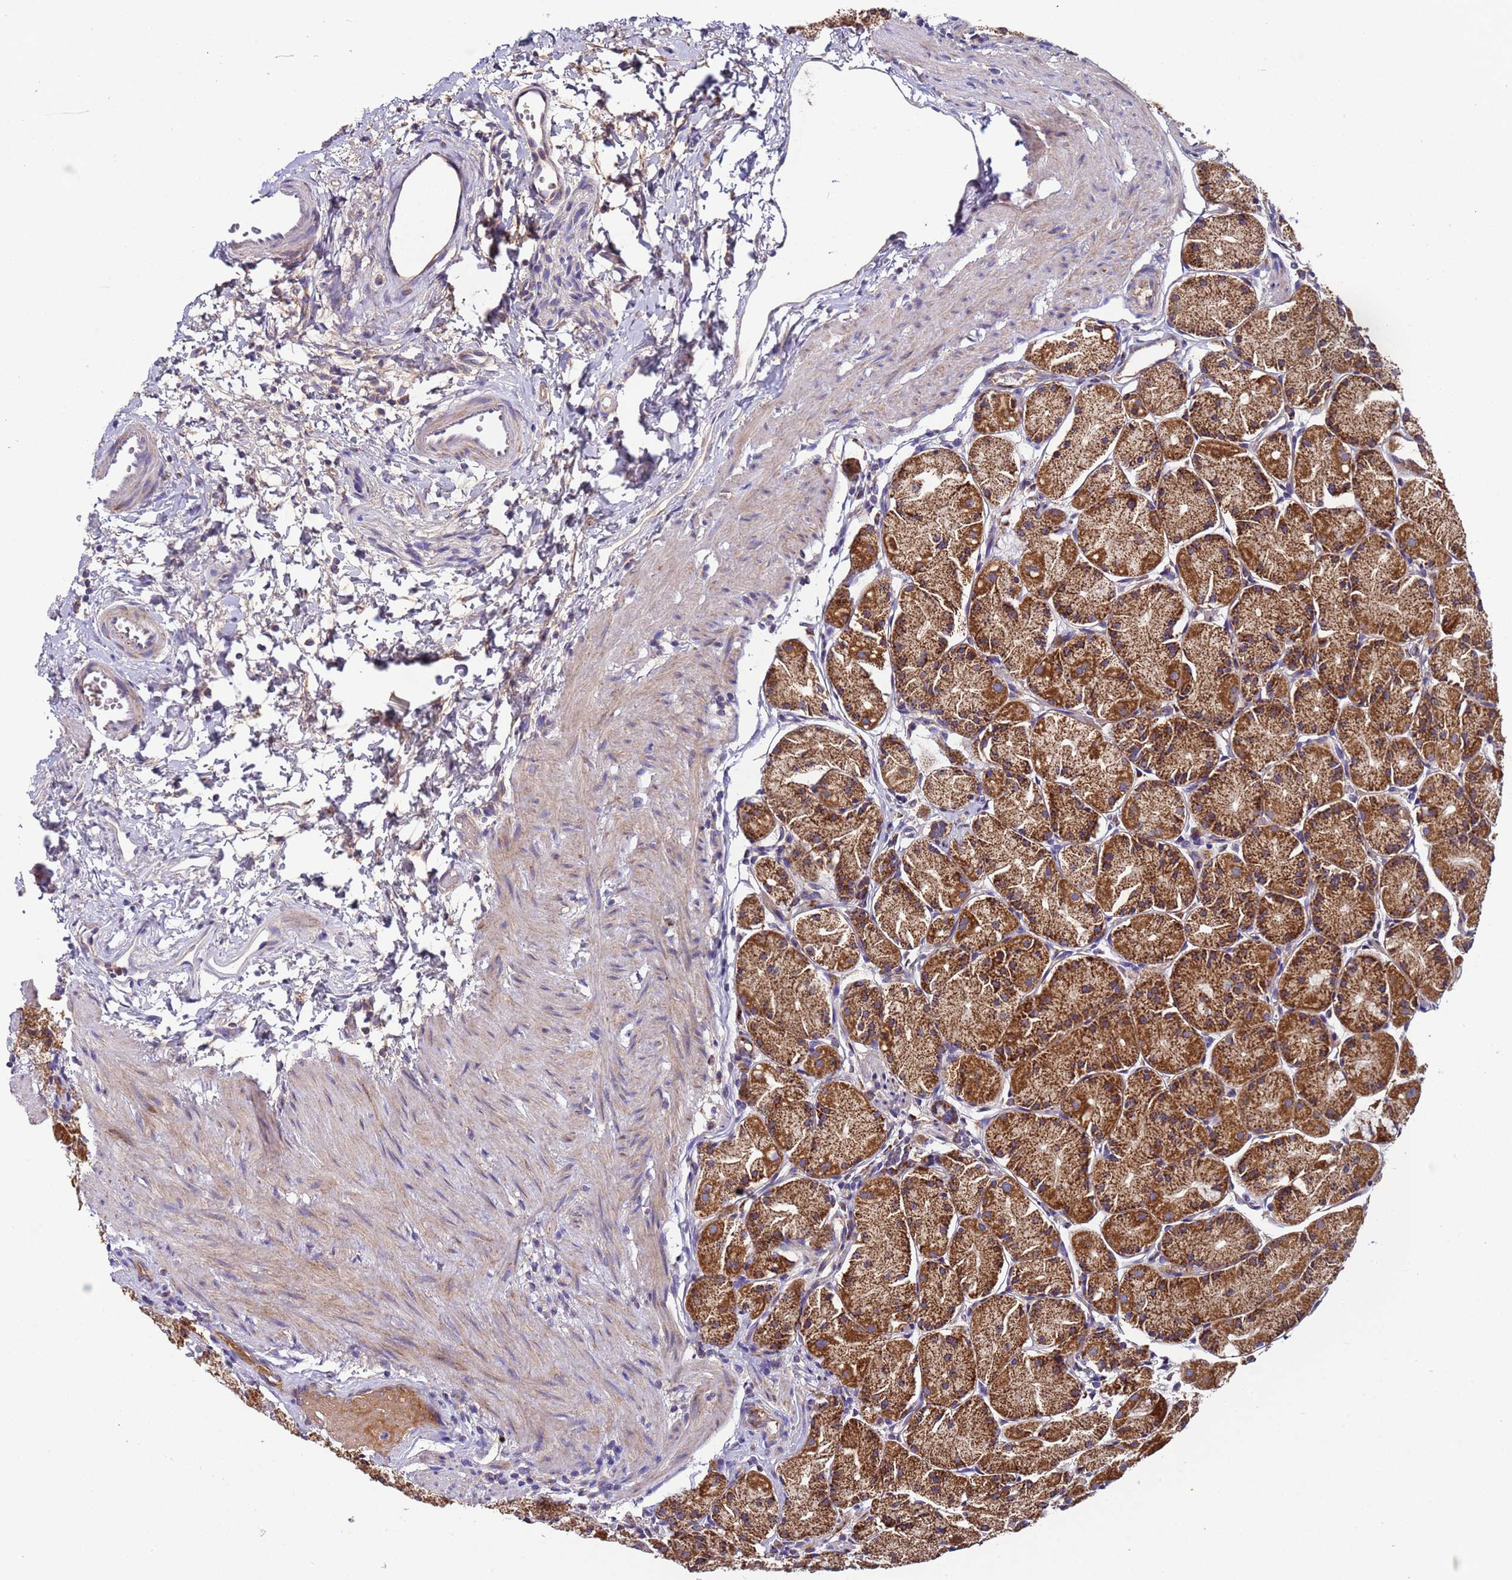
{"staining": {"intensity": "strong", "quantity": ">75%", "location": "cytoplasmic/membranous"}, "tissue": "stomach", "cell_type": "Glandular cells", "image_type": "normal", "snomed": [{"axis": "morphology", "description": "Normal tissue, NOS"}, {"axis": "topography", "description": "Stomach, upper"}], "caption": "A high-resolution photomicrograph shows immunohistochemistry staining of normal stomach, which exhibits strong cytoplasmic/membranous staining in approximately >75% of glandular cells. (DAB (3,3'-diaminobenzidine) IHC with brightfield microscopy, high magnification).", "gene": "TMEM126A", "patient": {"sex": "male", "age": 47}}